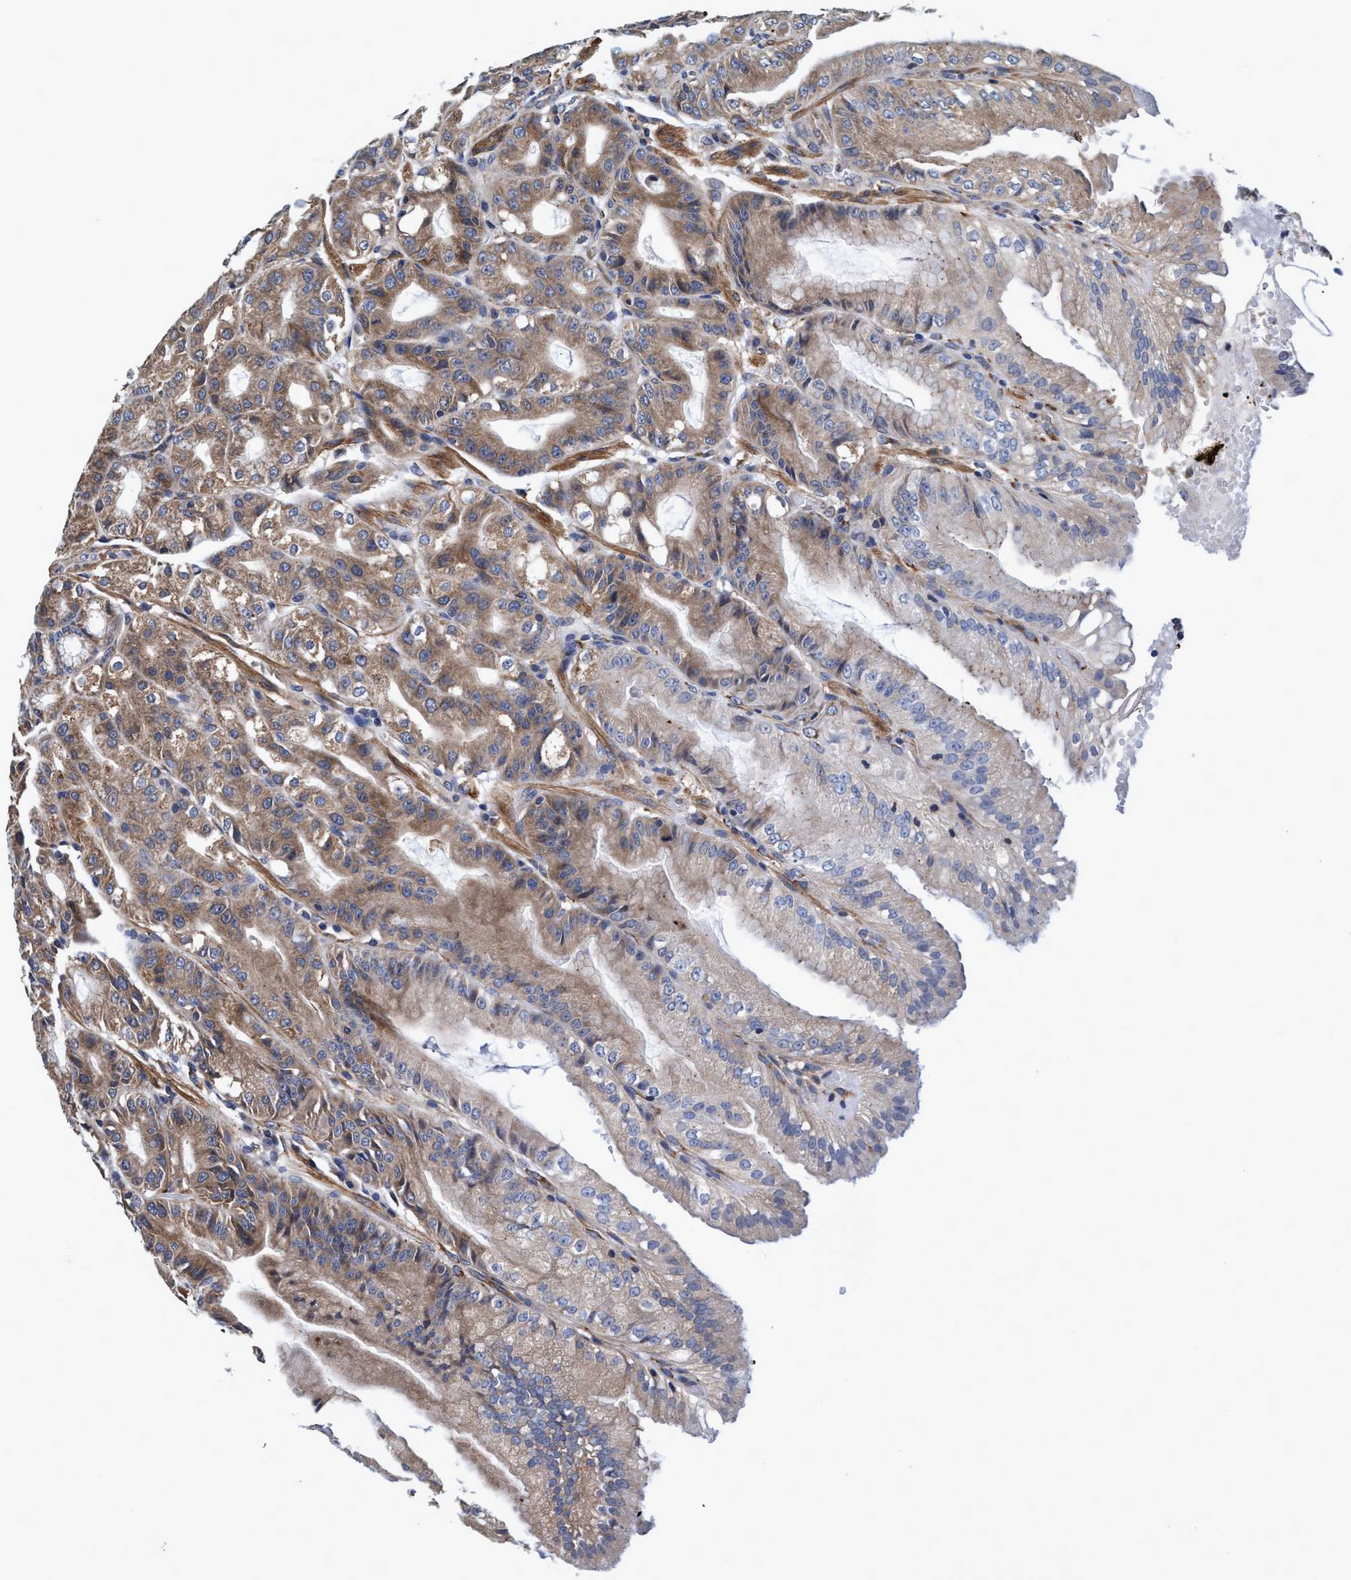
{"staining": {"intensity": "moderate", "quantity": ">75%", "location": "cytoplasmic/membranous"}, "tissue": "stomach", "cell_type": "Glandular cells", "image_type": "normal", "snomed": [{"axis": "morphology", "description": "Normal tissue, NOS"}, {"axis": "topography", "description": "Stomach, lower"}], "caption": "Immunohistochemistry micrograph of normal stomach: human stomach stained using IHC shows medium levels of moderate protein expression localized specifically in the cytoplasmic/membranous of glandular cells, appearing as a cytoplasmic/membranous brown color.", "gene": "CALCOCO2", "patient": {"sex": "male", "age": 71}}